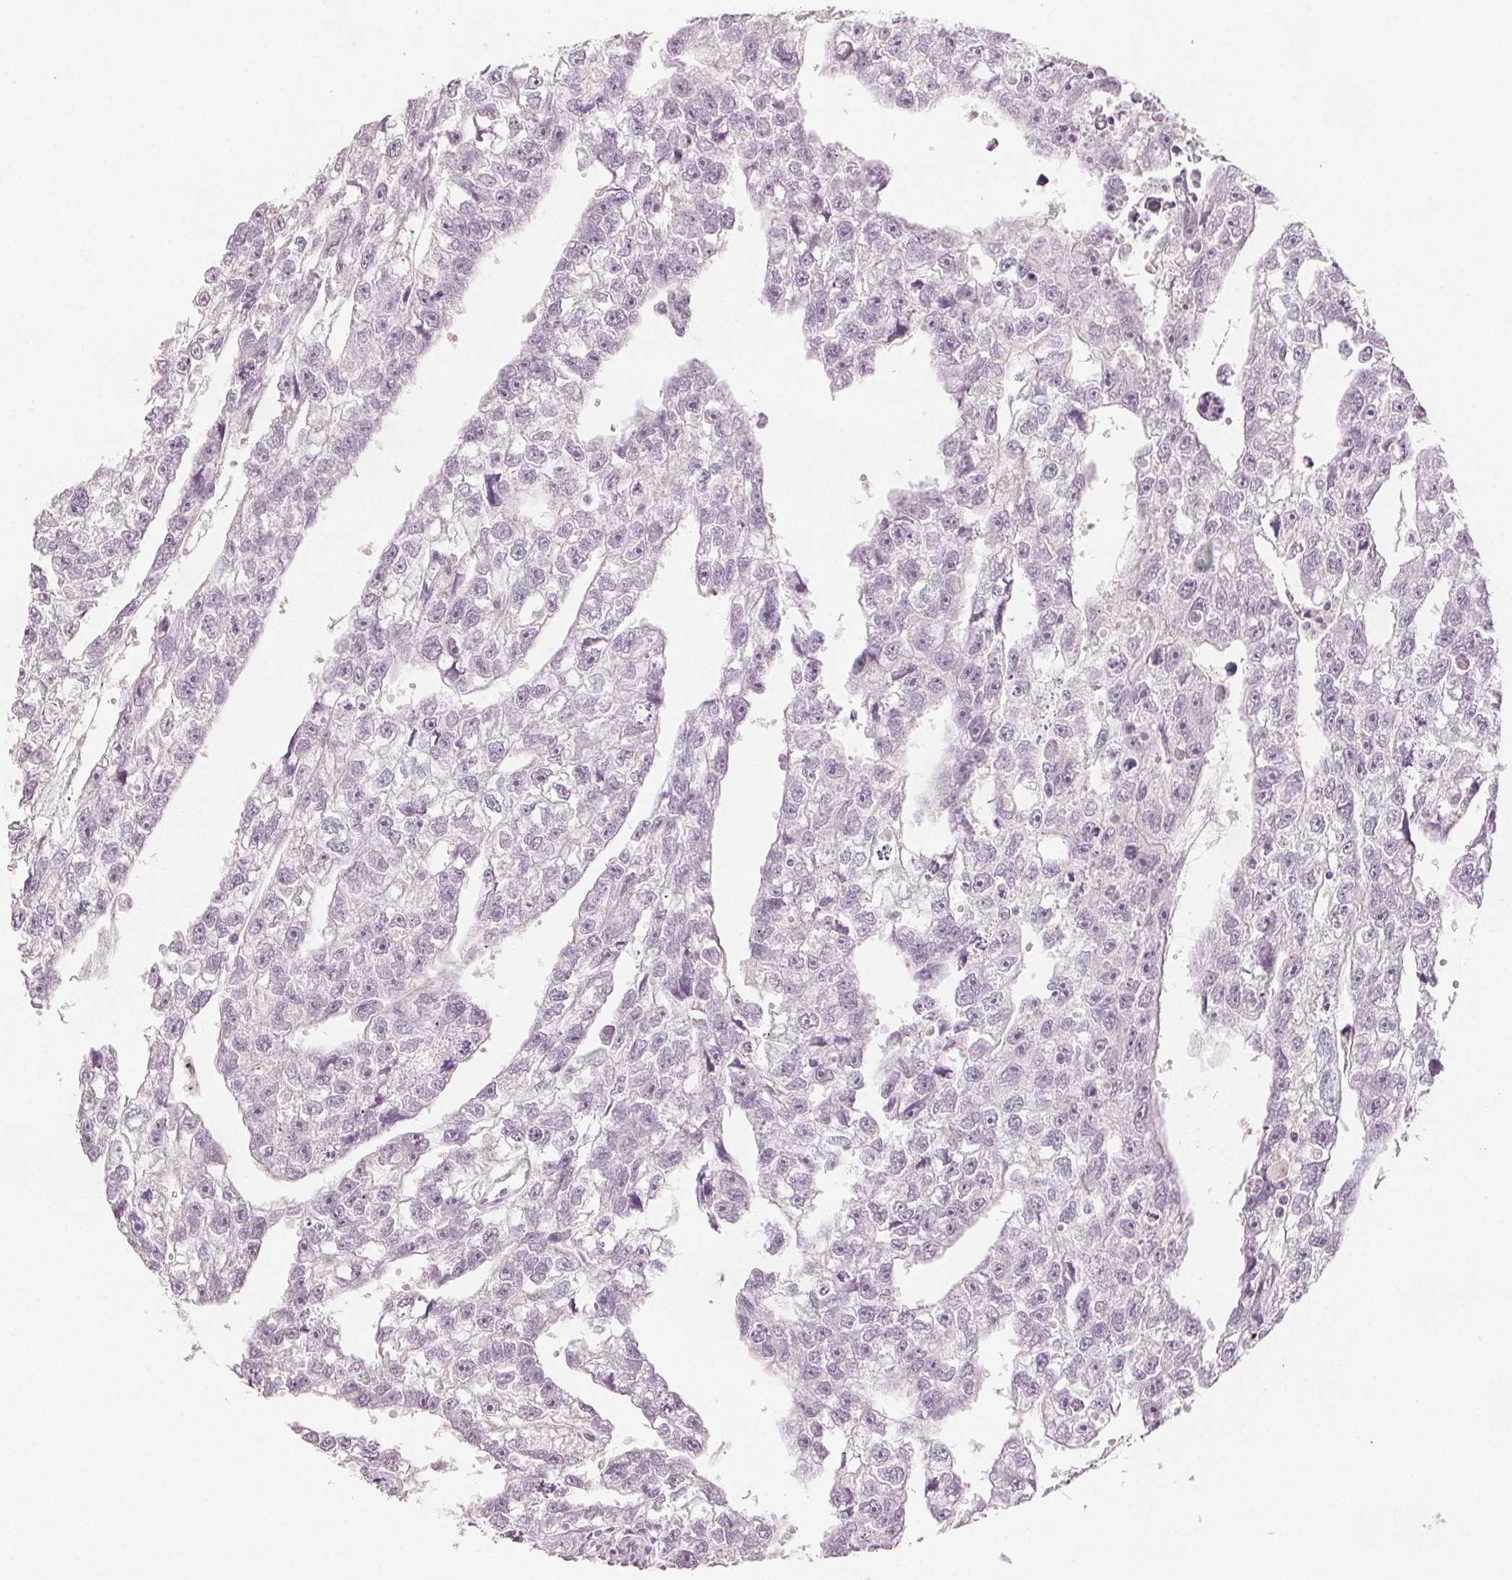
{"staining": {"intensity": "negative", "quantity": "none", "location": "none"}, "tissue": "testis cancer", "cell_type": "Tumor cells", "image_type": "cancer", "snomed": [{"axis": "morphology", "description": "Carcinoma, Embryonal, NOS"}, {"axis": "morphology", "description": "Teratoma, malignant, NOS"}, {"axis": "topography", "description": "Testis"}], "caption": "This is a image of immunohistochemistry (IHC) staining of testis cancer (malignant teratoma), which shows no expression in tumor cells.", "gene": "SCGN", "patient": {"sex": "male", "age": 44}}